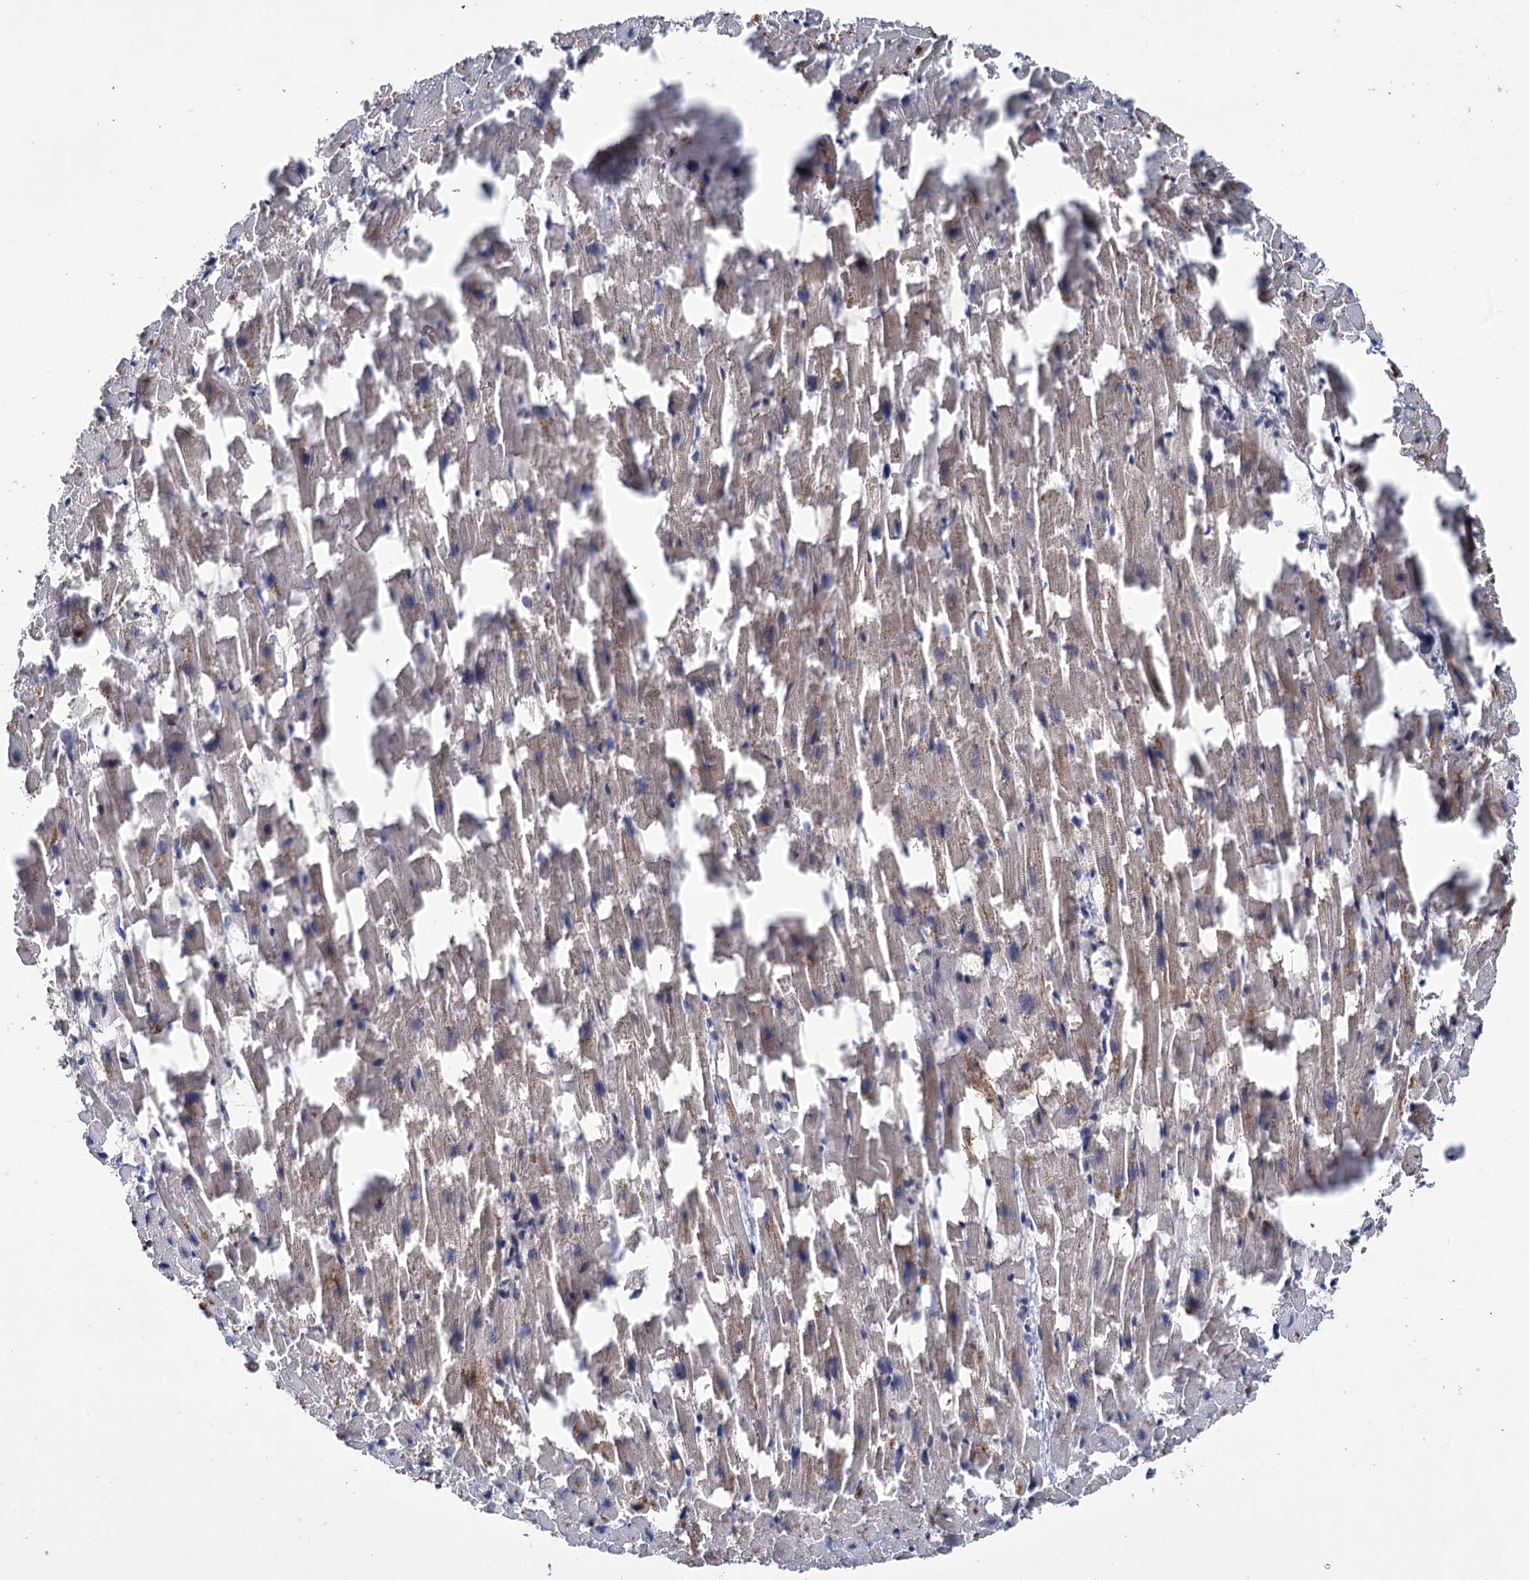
{"staining": {"intensity": "moderate", "quantity": "25%-75%", "location": "cytoplasmic/membranous"}, "tissue": "heart muscle", "cell_type": "Cardiomyocytes", "image_type": "normal", "snomed": [{"axis": "morphology", "description": "Normal tissue, NOS"}, {"axis": "topography", "description": "Heart"}], "caption": "Immunohistochemistry (IHC) staining of normal heart muscle, which shows medium levels of moderate cytoplasmic/membranous positivity in about 25%-75% of cardiomyocytes indicating moderate cytoplasmic/membranous protein staining. The staining was performed using DAB (3,3'-diaminobenzidine) (brown) for protein detection and nuclei were counterstained in hematoxylin (blue).", "gene": "PKN2", "patient": {"sex": "female", "age": 64}}